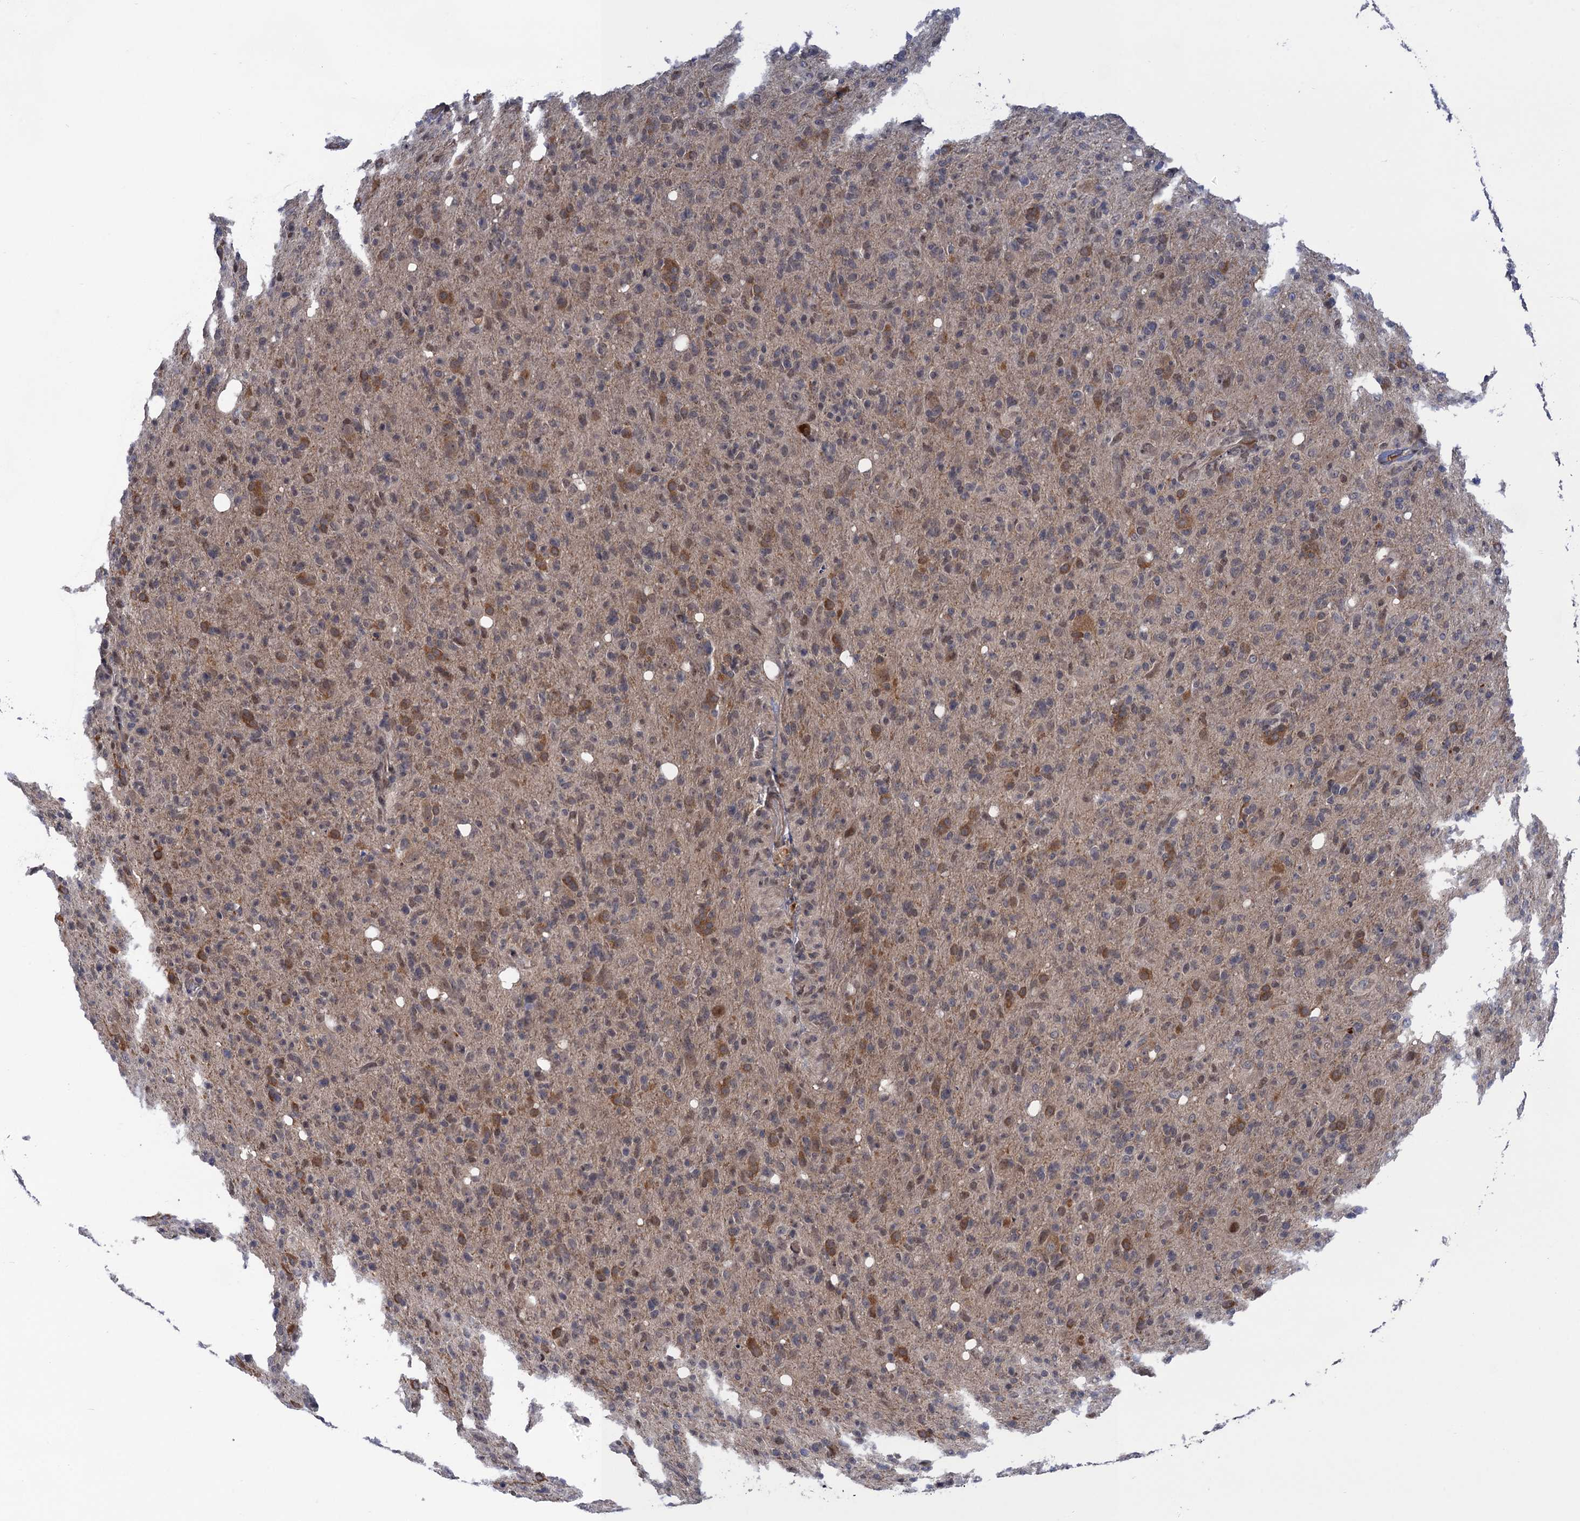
{"staining": {"intensity": "weak", "quantity": "<25%", "location": "cytoplasmic/membranous,nuclear"}, "tissue": "glioma", "cell_type": "Tumor cells", "image_type": "cancer", "snomed": [{"axis": "morphology", "description": "Glioma, malignant, High grade"}, {"axis": "topography", "description": "Brain"}], "caption": "High magnification brightfield microscopy of glioma stained with DAB (3,3'-diaminobenzidine) (brown) and counterstained with hematoxylin (blue): tumor cells show no significant staining.", "gene": "NEK8", "patient": {"sex": "female", "age": 57}}